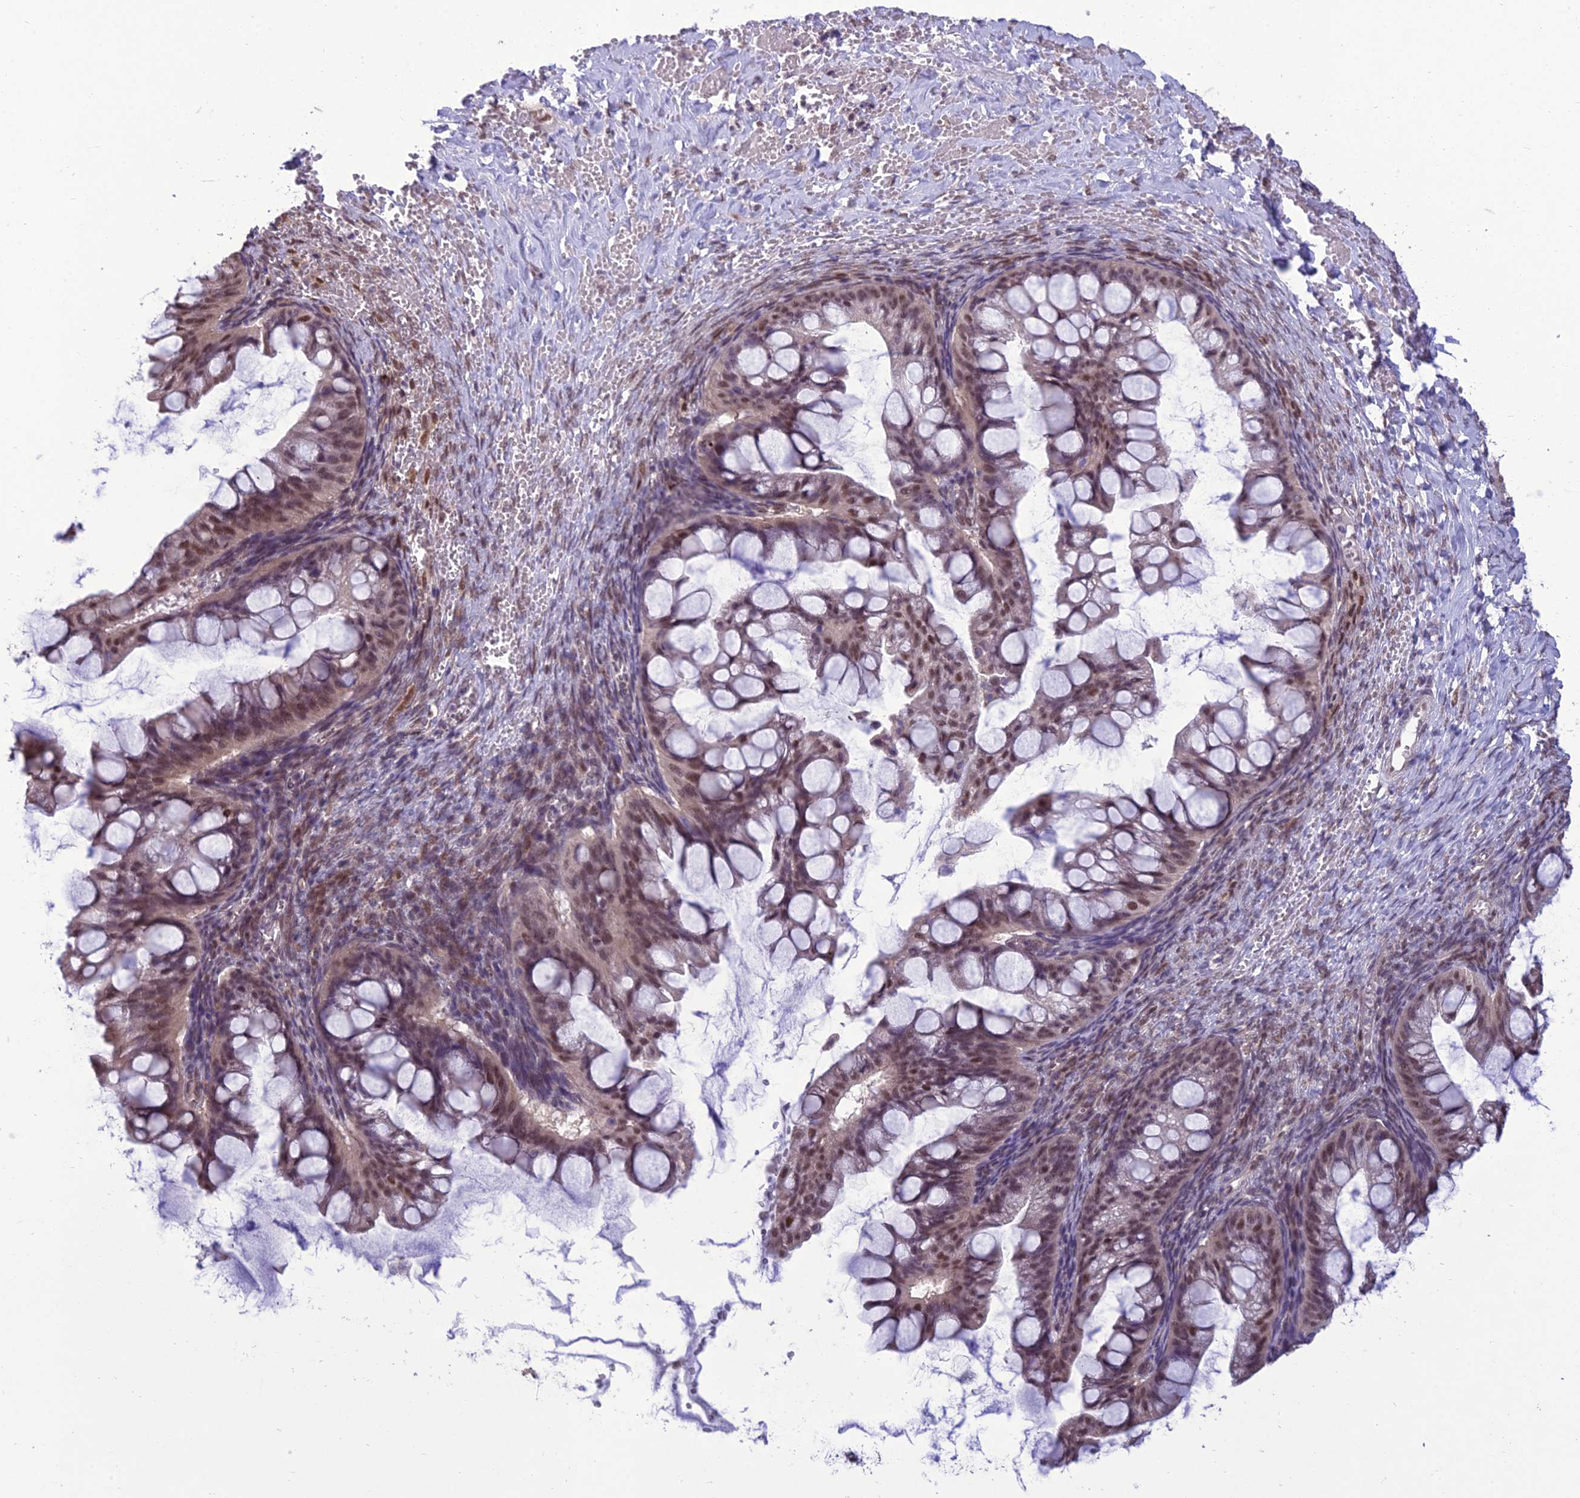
{"staining": {"intensity": "moderate", "quantity": ">75%", "location": "nuclear"}, "tissue": "ovarian cancer", "cell_type": "Tumor cells", "image_type": "cancer", "snomed": [{"axis": "morphology", "description": "Cystadenocarcinoma, mucinous, NOS"}, {"axis": "topography", "description": "Ovary"}], "caption": "The micrograph demonstrates staining of mucinous cystadenocarcinoma (ovarian), revealing moderate nuclear protein expression (brown color) within tumor cells. (brown staining indicates protein expression, while blue staining denotes nuclei).", "gene": "RANBP3", "patient": {"sex": "female", "age": 73}}